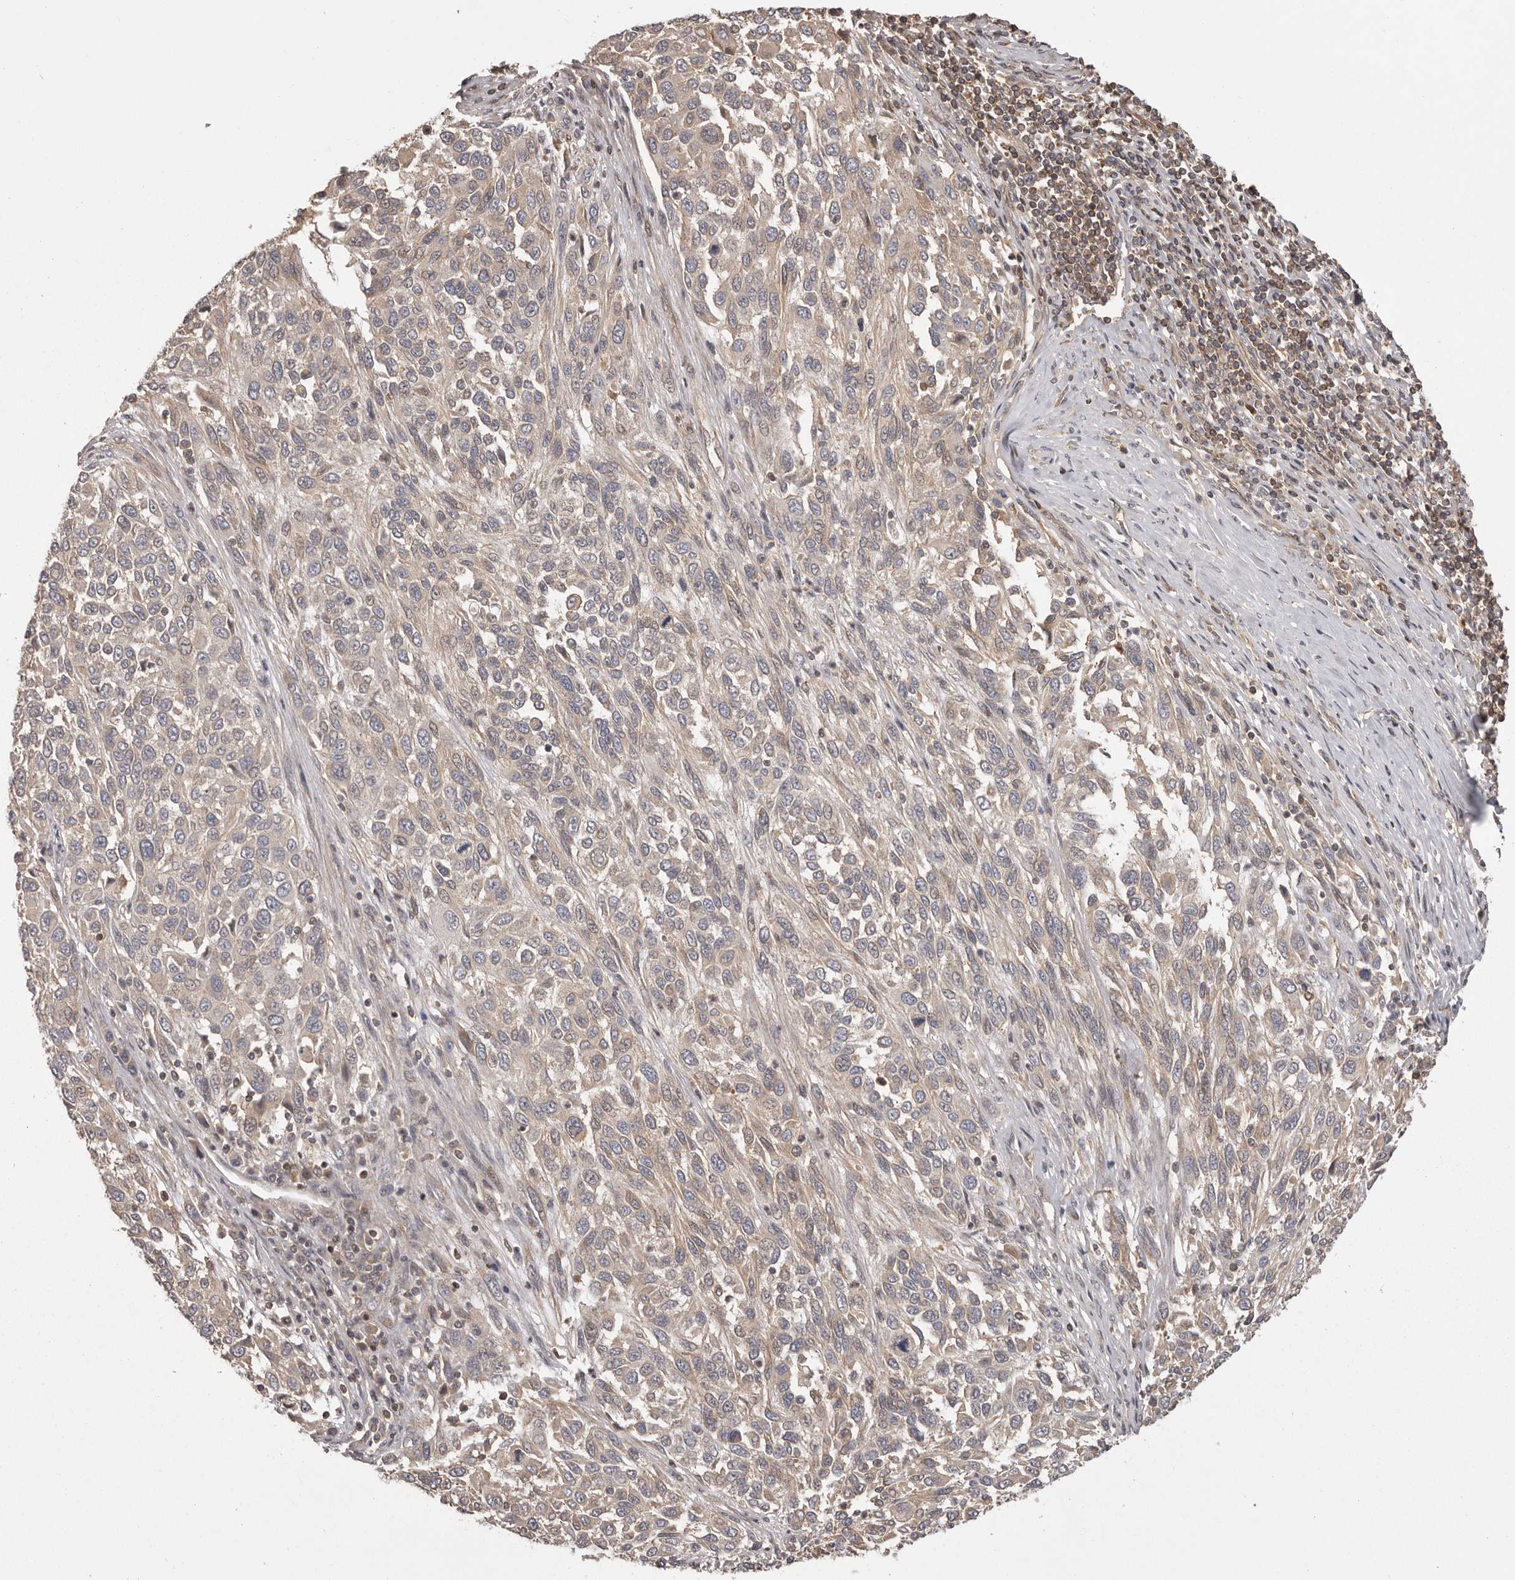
{"staining": {"intensity": "weak", "quantity": "25%-75%", "location": "cytoplasmic/membranous"}, "tissue": "melanoma", "cell_type": "Tumor cells", "image_type": "cancer", "snomed": [{"axis": "morphology", "description": "Malignant melanoma, Metastatic site"}, {"axis": "topography", "description": "Lymph node"}], "caption": "Immunohistochemistry (IHC) (DAB) staining of human malignant melanoma (metastatic site) demonstrates weak cytoplasmic/membranous protein staining in about 25%-75% of tumor cells. (DAB (3,3'-diaminobenzidine) = brown stain, brightfield microscopy at high magnification).", "gene": "NFKBIA", "patient": {"sex": "male", "age": 61}}